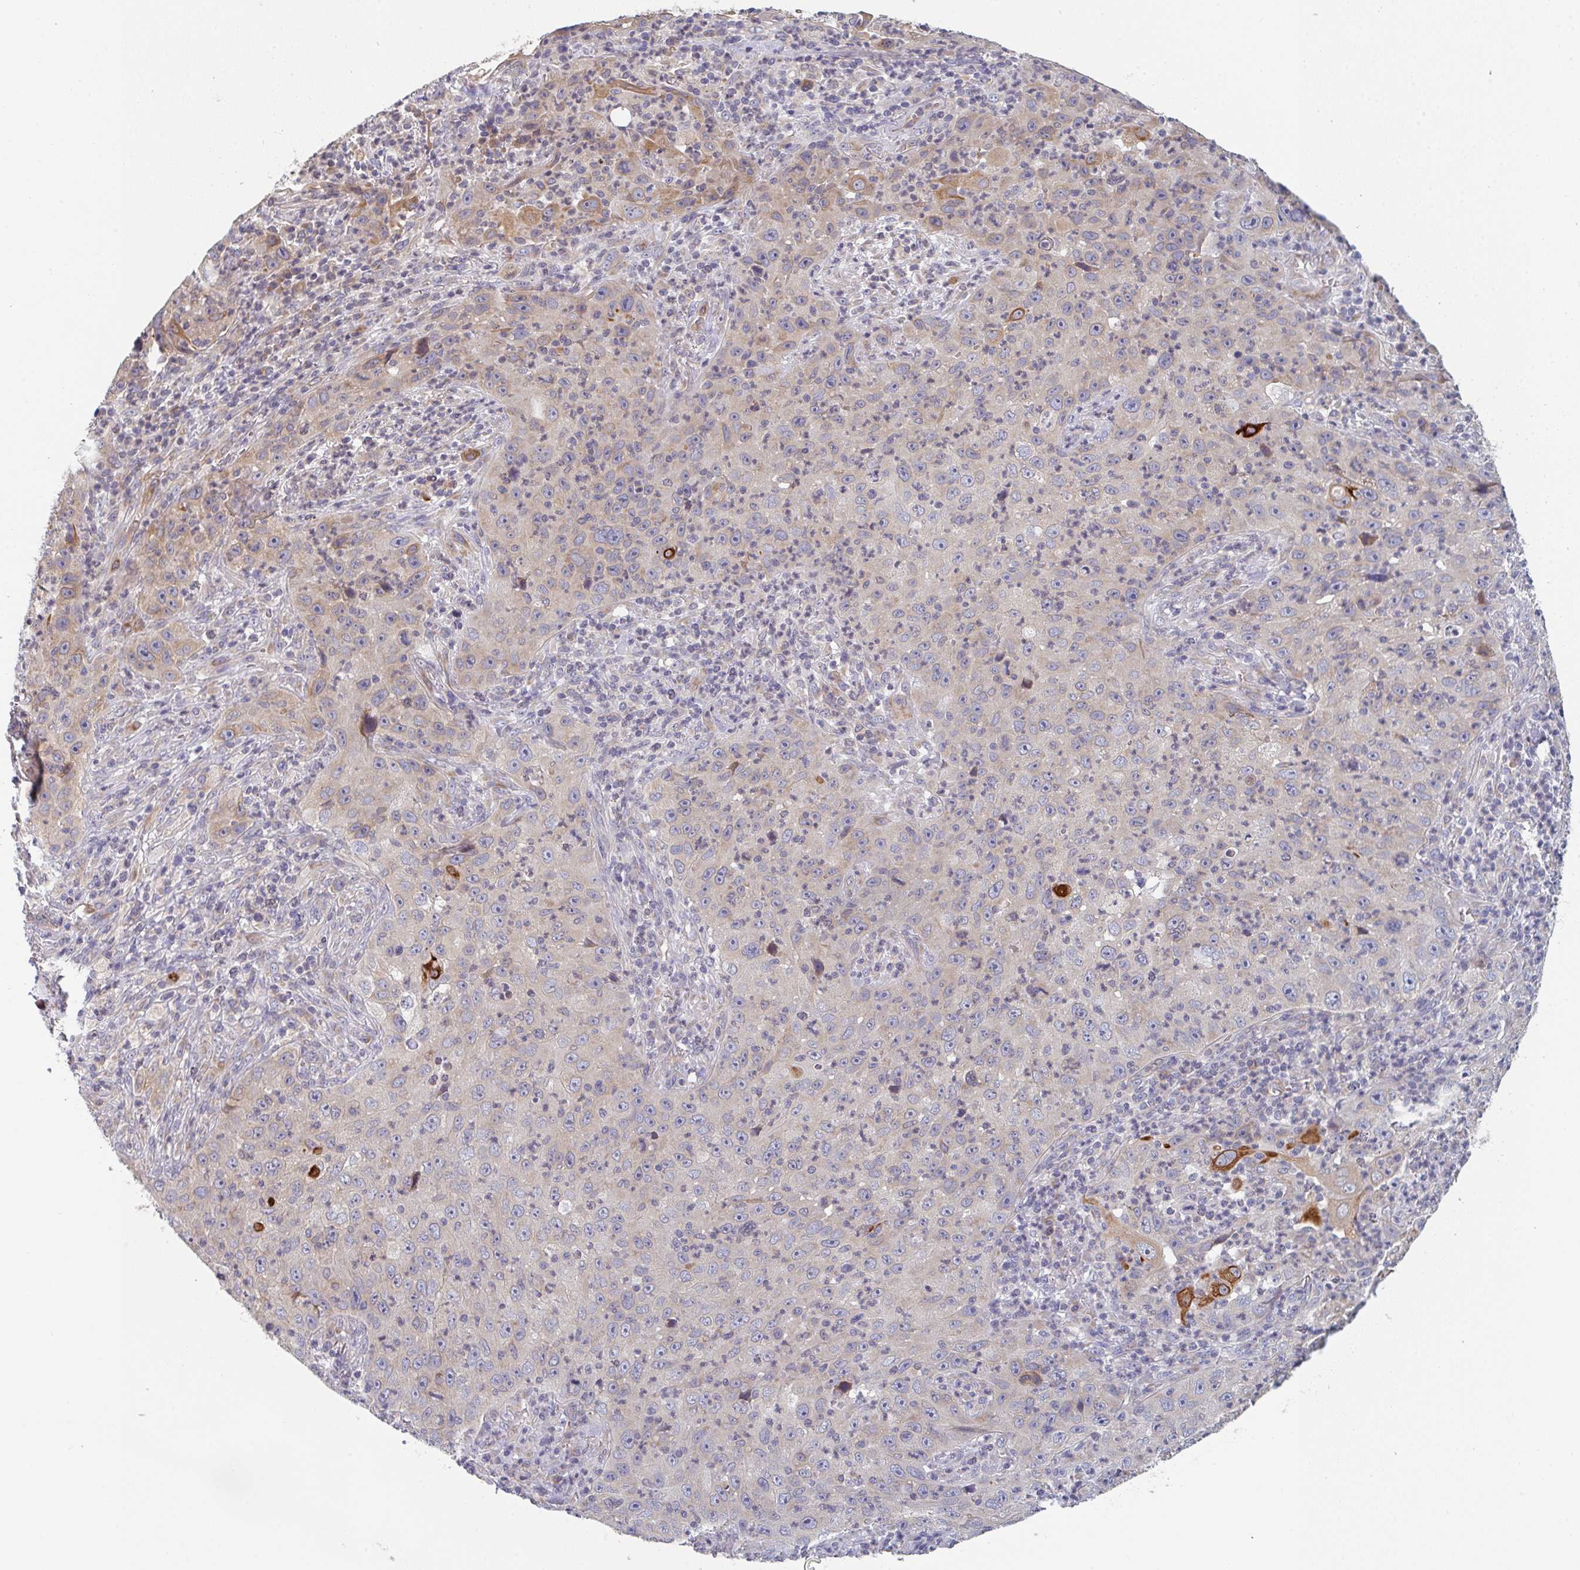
{"staining": {"intensity": "moderate", "quantity": "<25%", "location": "cytoplasmic/membranous"}, "tissue": "lung cancer", "cell_type": "Tumor cells", "image_type": "cancer", "snomed": [{"axis": "morphology", "description": "Squamous cell carcinoma, NOS"}, {"axis": "topography", "description": "Lung"}], "caption": "Squamous cell carcinoma (lung) tissue shows moderate cytoplasmic/membranous expression in about <25% of tumor cells, visualized by immunohistochemistry. The staining is performed using DAB brown chromogen to label protein expression. The nuclei are counter-stained blue using hematoxylin.", "gene": "ELOVL1", "patient": {"sex": "male", "age": 71}}